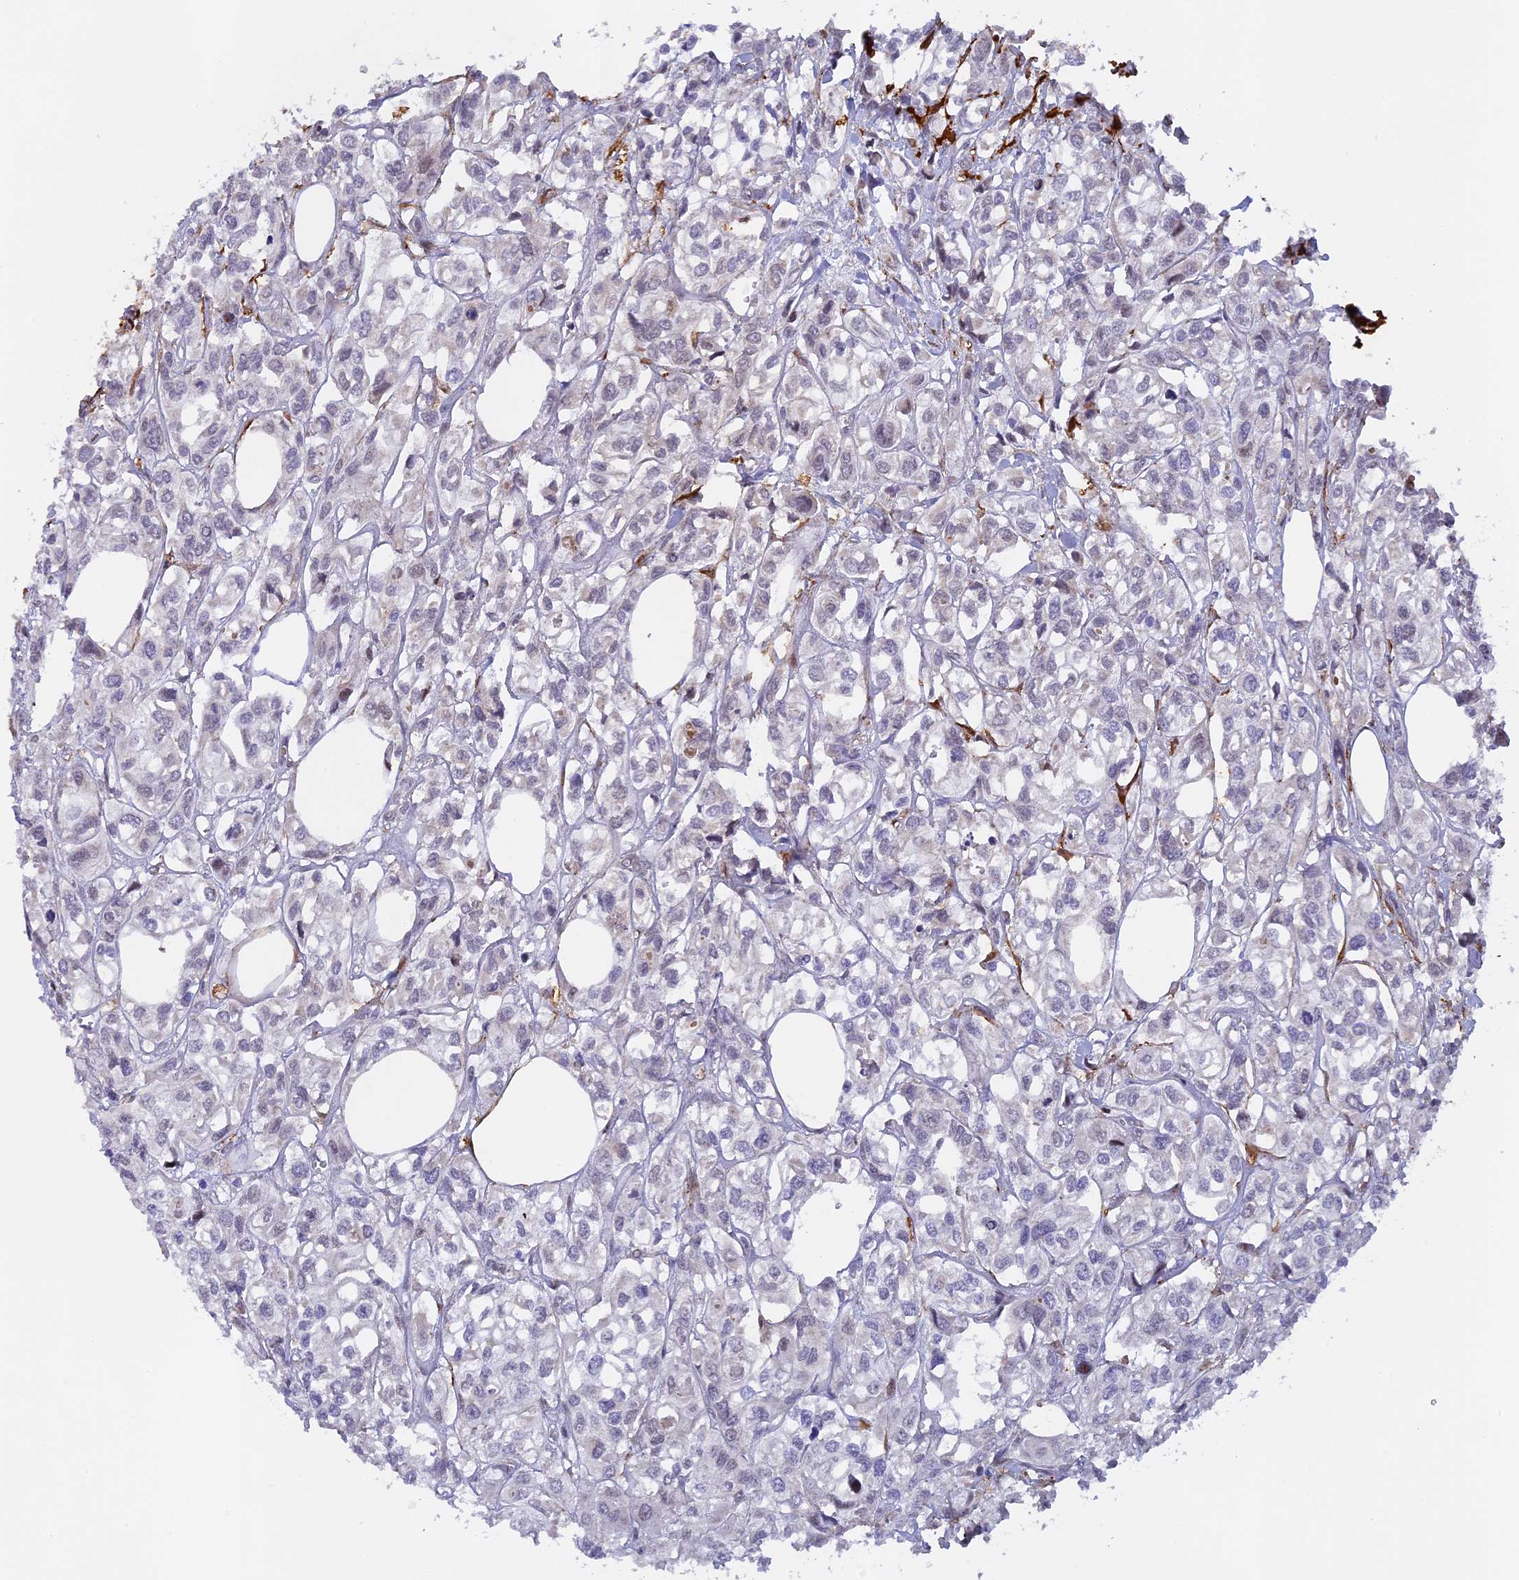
{"staining": {"intensity": "negative", "quantity": "none", "location": "none"}, "tissue": "urothelial cancer", "cell_type": "Tumor cells", "image_type": "cancer", "snomed": [{"axis": "morphology", "description": "Urothelial carcinoma, High grade"}, {"axis": "topography", "description": "Urinary bladder"}], "caption": "An immunohistochemistry histopathology image of high-grade urothelial carcinoma is shown. There is no staining in tumor cells of high-grade urothelial carcinoma.", "gene": "CCDC154", "patient": {"sex": "male", "age": 67}}